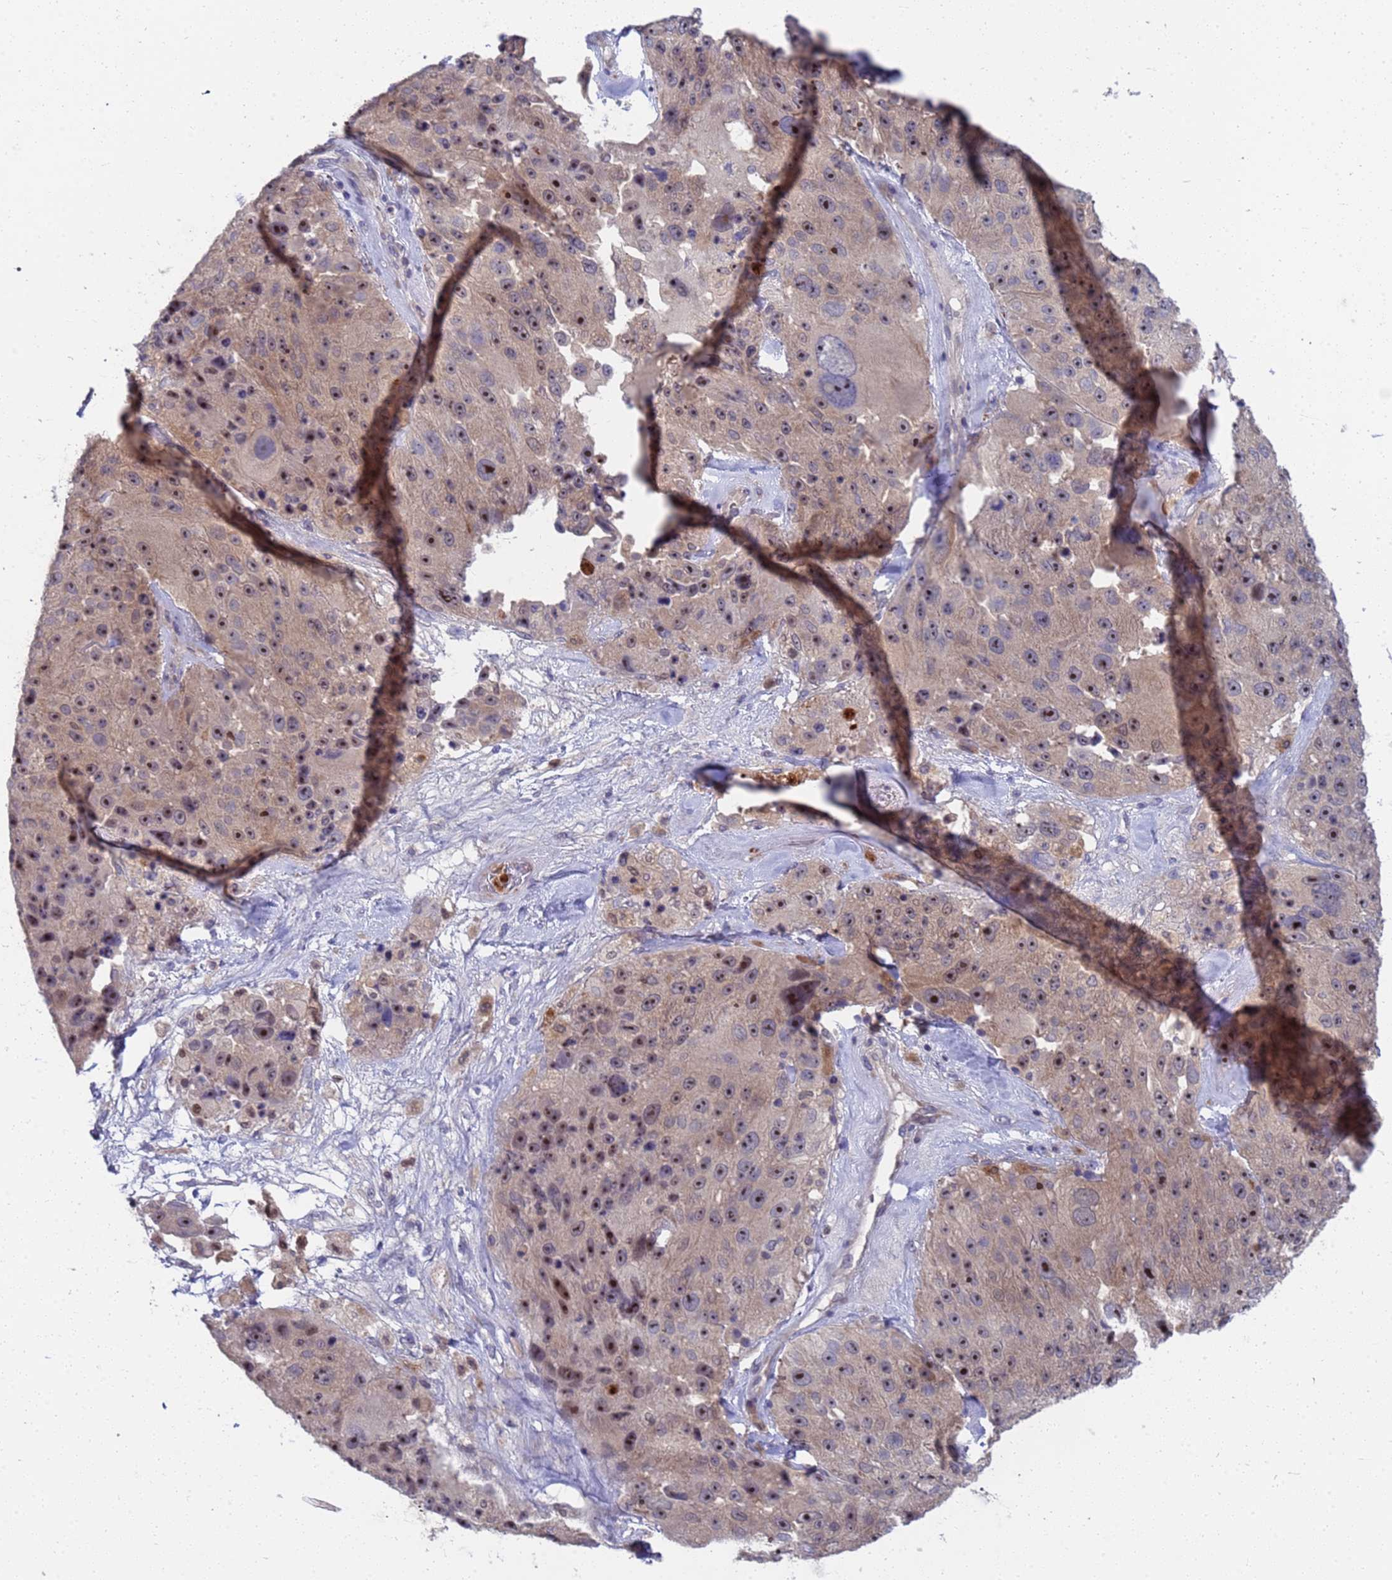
{"staining": {"intensity": "strong", "quantity": ">75%", "location": "nuclear"}, "tissue": "melanoma", "cell_type": "Tumor cells", "image_type": "cancer", "snomed": [{"axis": "morphology", "description": "Malignant melanoma, Metastatic site"}, {"axis": "topography", "description": "Lymph node"}], "caption": "Protein analysis of melanoma tissue displays strong nuclear staining in approximately >75% of tumor cells. (DAB IHC, brown staining for protein, blue staining for nuclei).", "gene": "ENOSF1", "patient": {"sex": "male", "age": 62}}